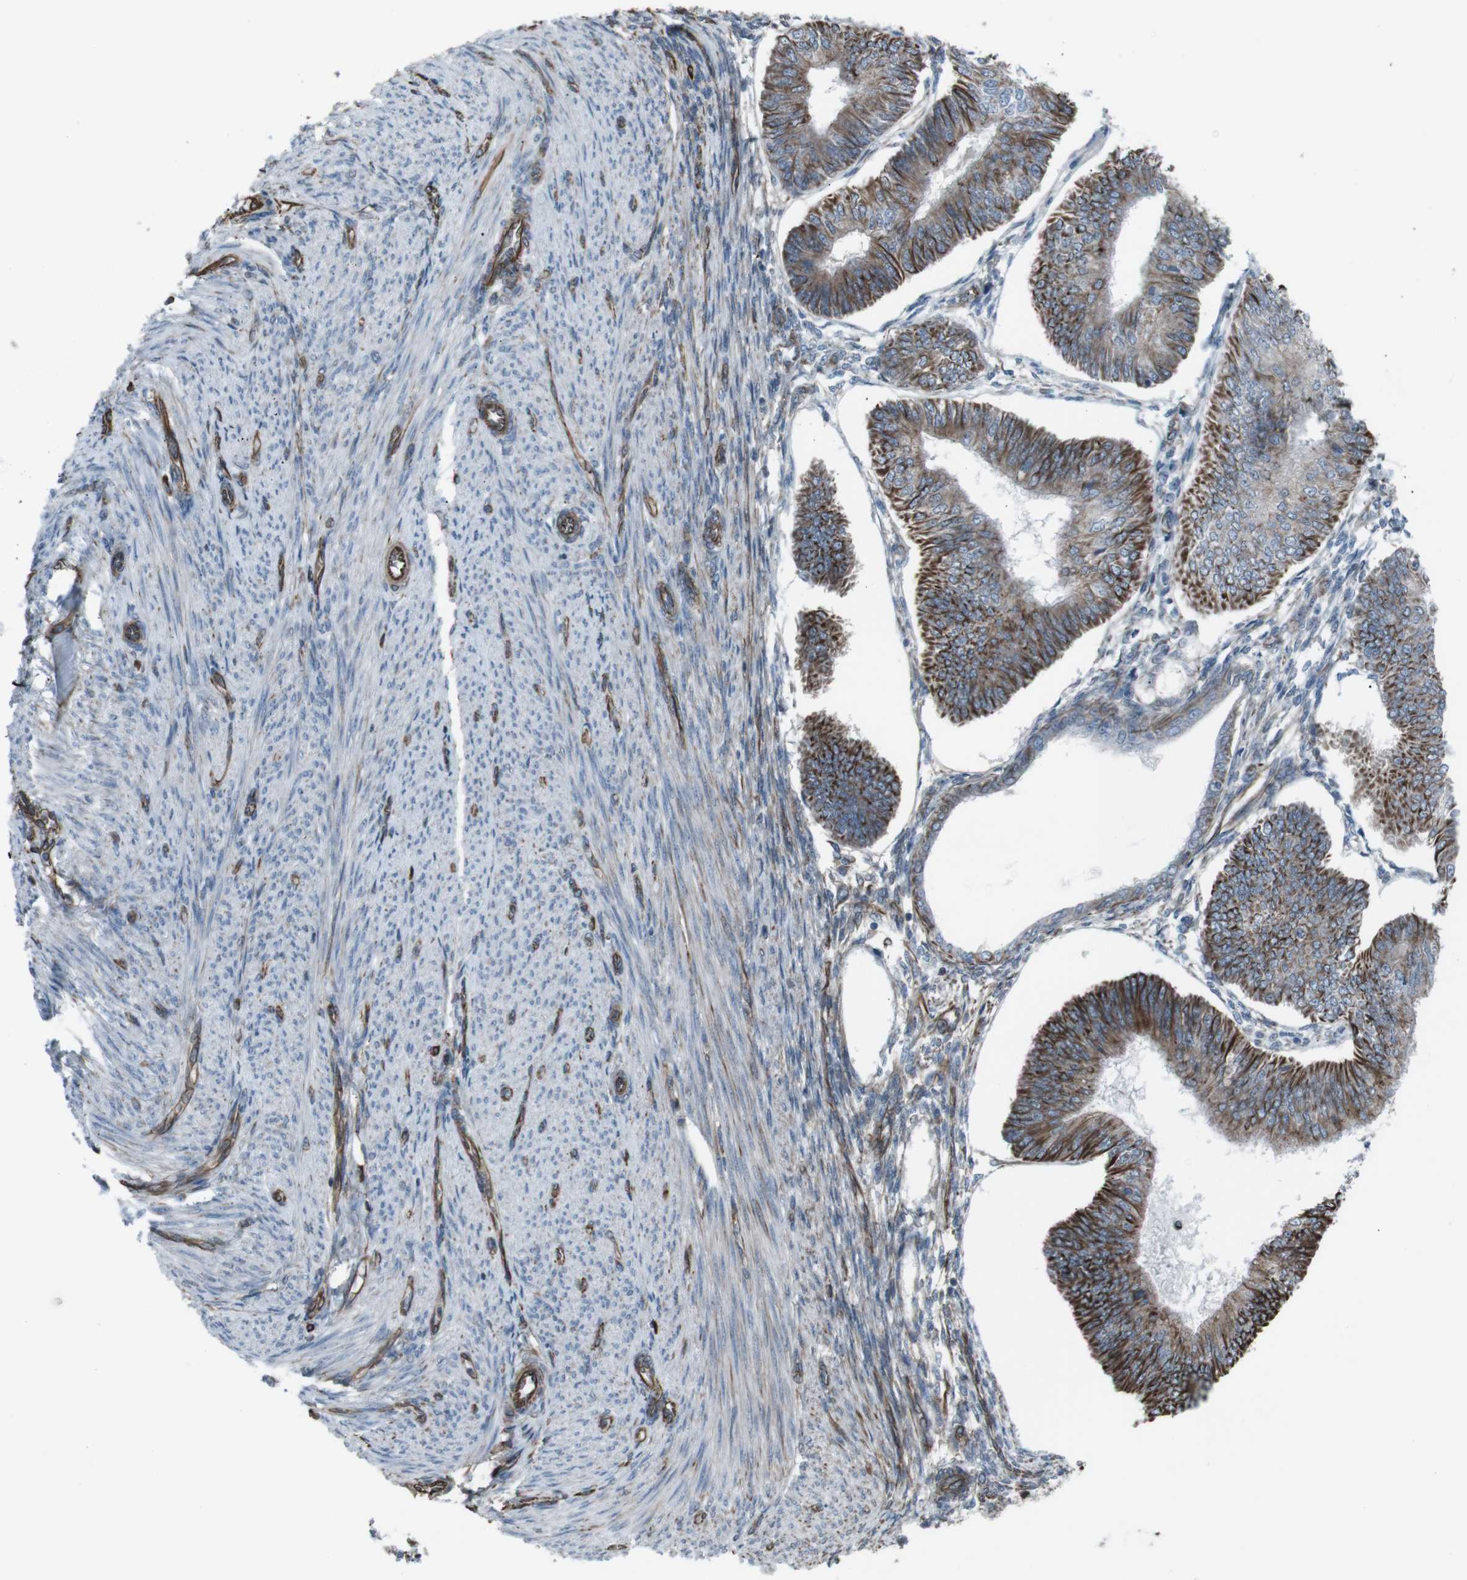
{"staining": {"intensity": "strong", "quantity": ">75%", "location": "cytoplasmic/membranous"}, "tissue": "endometrial cancer", "cell_type": "Tumor cells", "image_type": "cancer", "snomed": [{"axis": "morphology", "description": "Adenocarcinoma, NOS"}, {"axis": "topography", "description": "Endometrium"}], "caption": "DAB immunohistochemical staining of human endometrial adenocarcinoma displays strong cytoplasmic/membranous protein positivity in about >75% of tumor cells. The protein of interest is shown in brown color, while the nuclei are stained blue.", "gene": "TMEM141", "patient": {"sex": "female", "age": 58}}